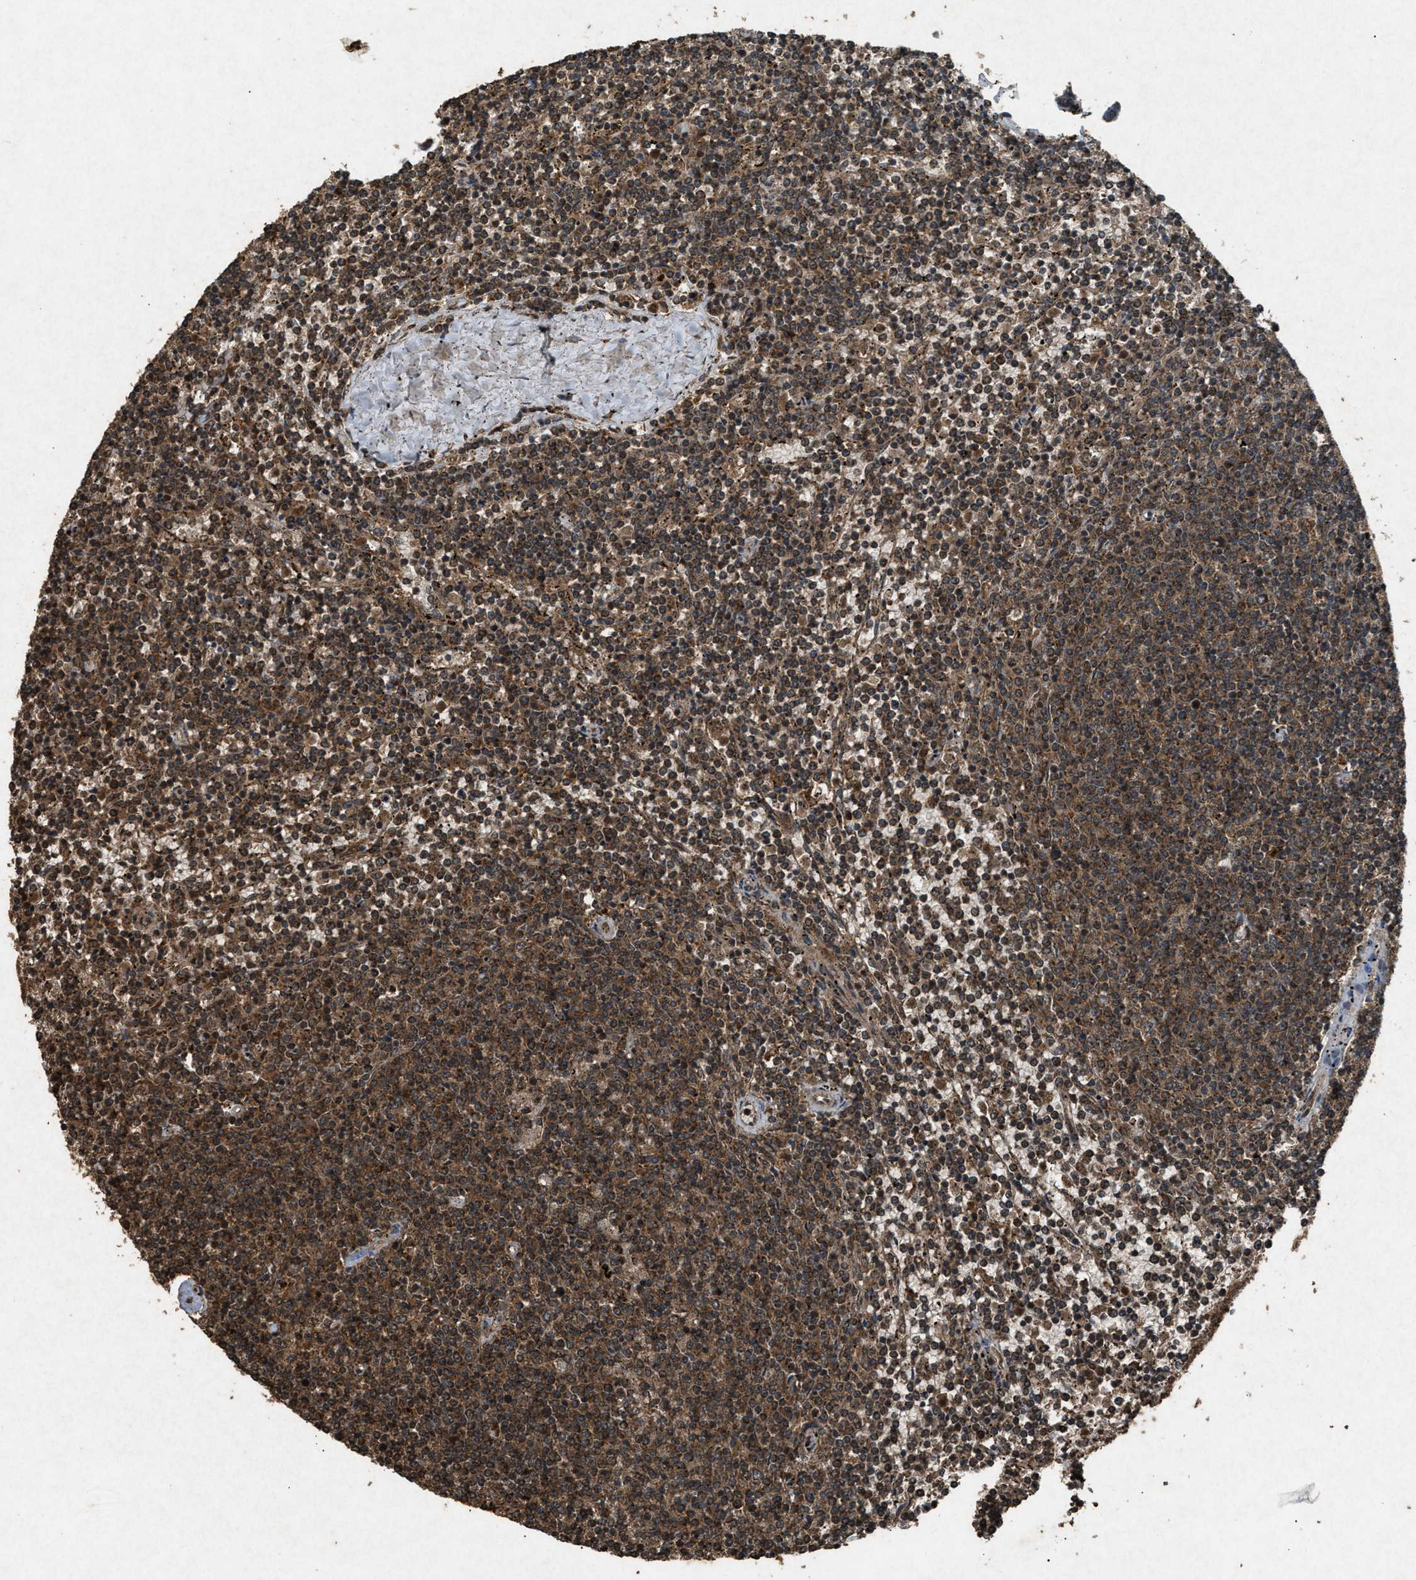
{"staining": {"intensity": "moderate", "quantity": ">75%", "location": "cytoplasmic/membranous"}, "tissue": "lymphoma", "cell_type": "Tumor cells", "image_type": "cancer", "snomed": [{"axis": "morphology", "description": "Malignant lymphoma, non-Hodgkin's type, Low grade"}, {"axis": "topography", "description": "Spleen"}], "caption": "A brown stain highlights moderate cytoplasmic/membranous expression of a protein in human malignant lymphoma, non-Hodgkin's type (low-grade) tumor cells. The protein of interest is stained brown, and the nuclei are stained in blue (DAB IHC with brightfield microscopy, high magnification).", "gene": "OAS1", "patient": {"sex": "female", "age": 50}}